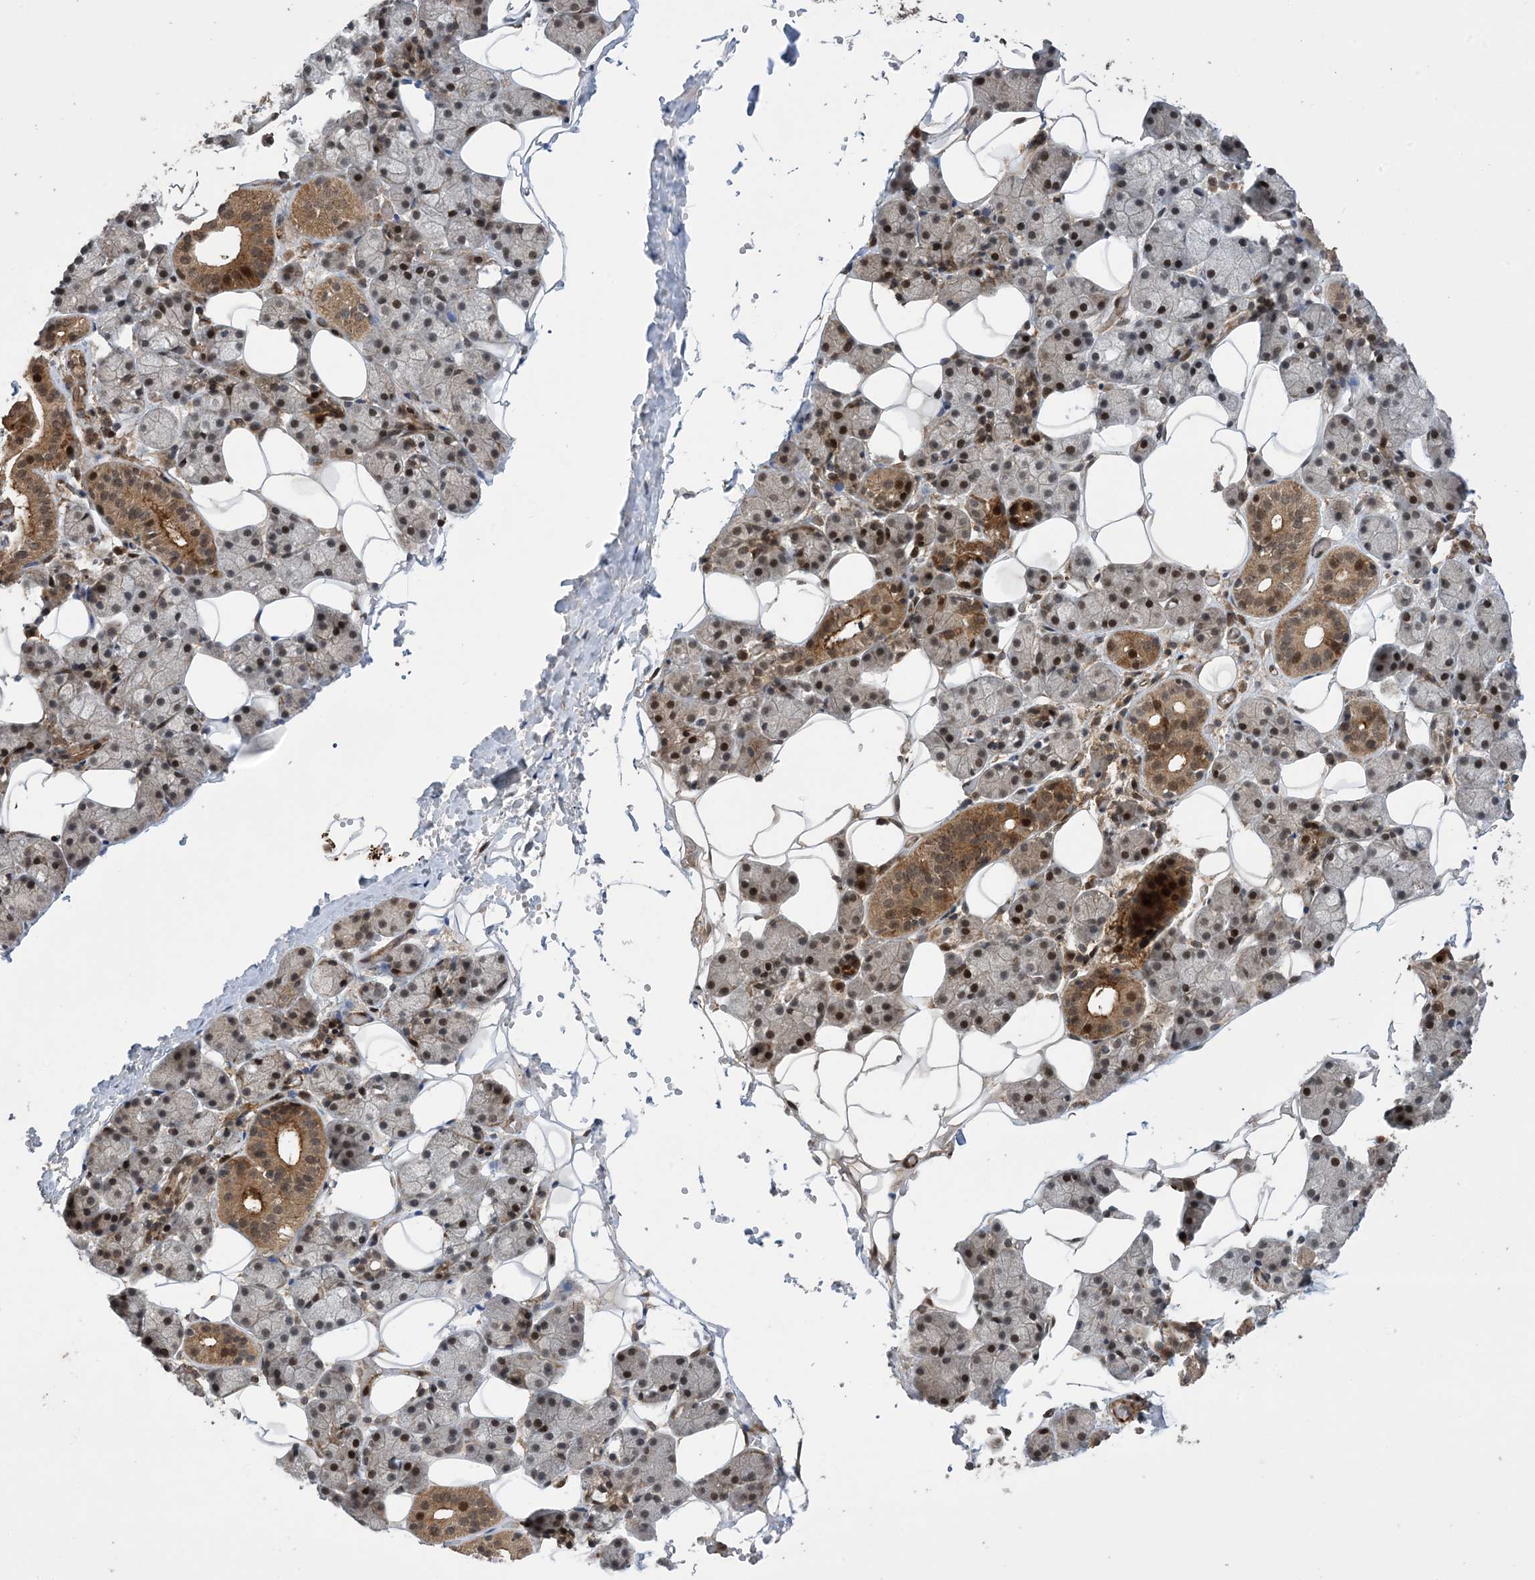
{"staining": {"intensity": "strong", "quantity": ">75%", "location": "cytoplasmic/membranous,nuclear"}, "tissue": "salivary gland", "cell_type": "Glandular cells", "image_type": "normal", "snomed": [{"axis": "morphology", "description": "Normal tissue, NOS"}, {"axis": "topography", "description": "Salivary gland"}], "caption": "Immunohistochemistry micrograph of unremarkable human salivary gland stained for a protein (brown), which demonstrates high levels of strong cytoplasmic/membranous,nuclear staining in about >75% of glandular cells.", "gene": "ZNF511", "patient": {"sex": "female", "age": 33}}